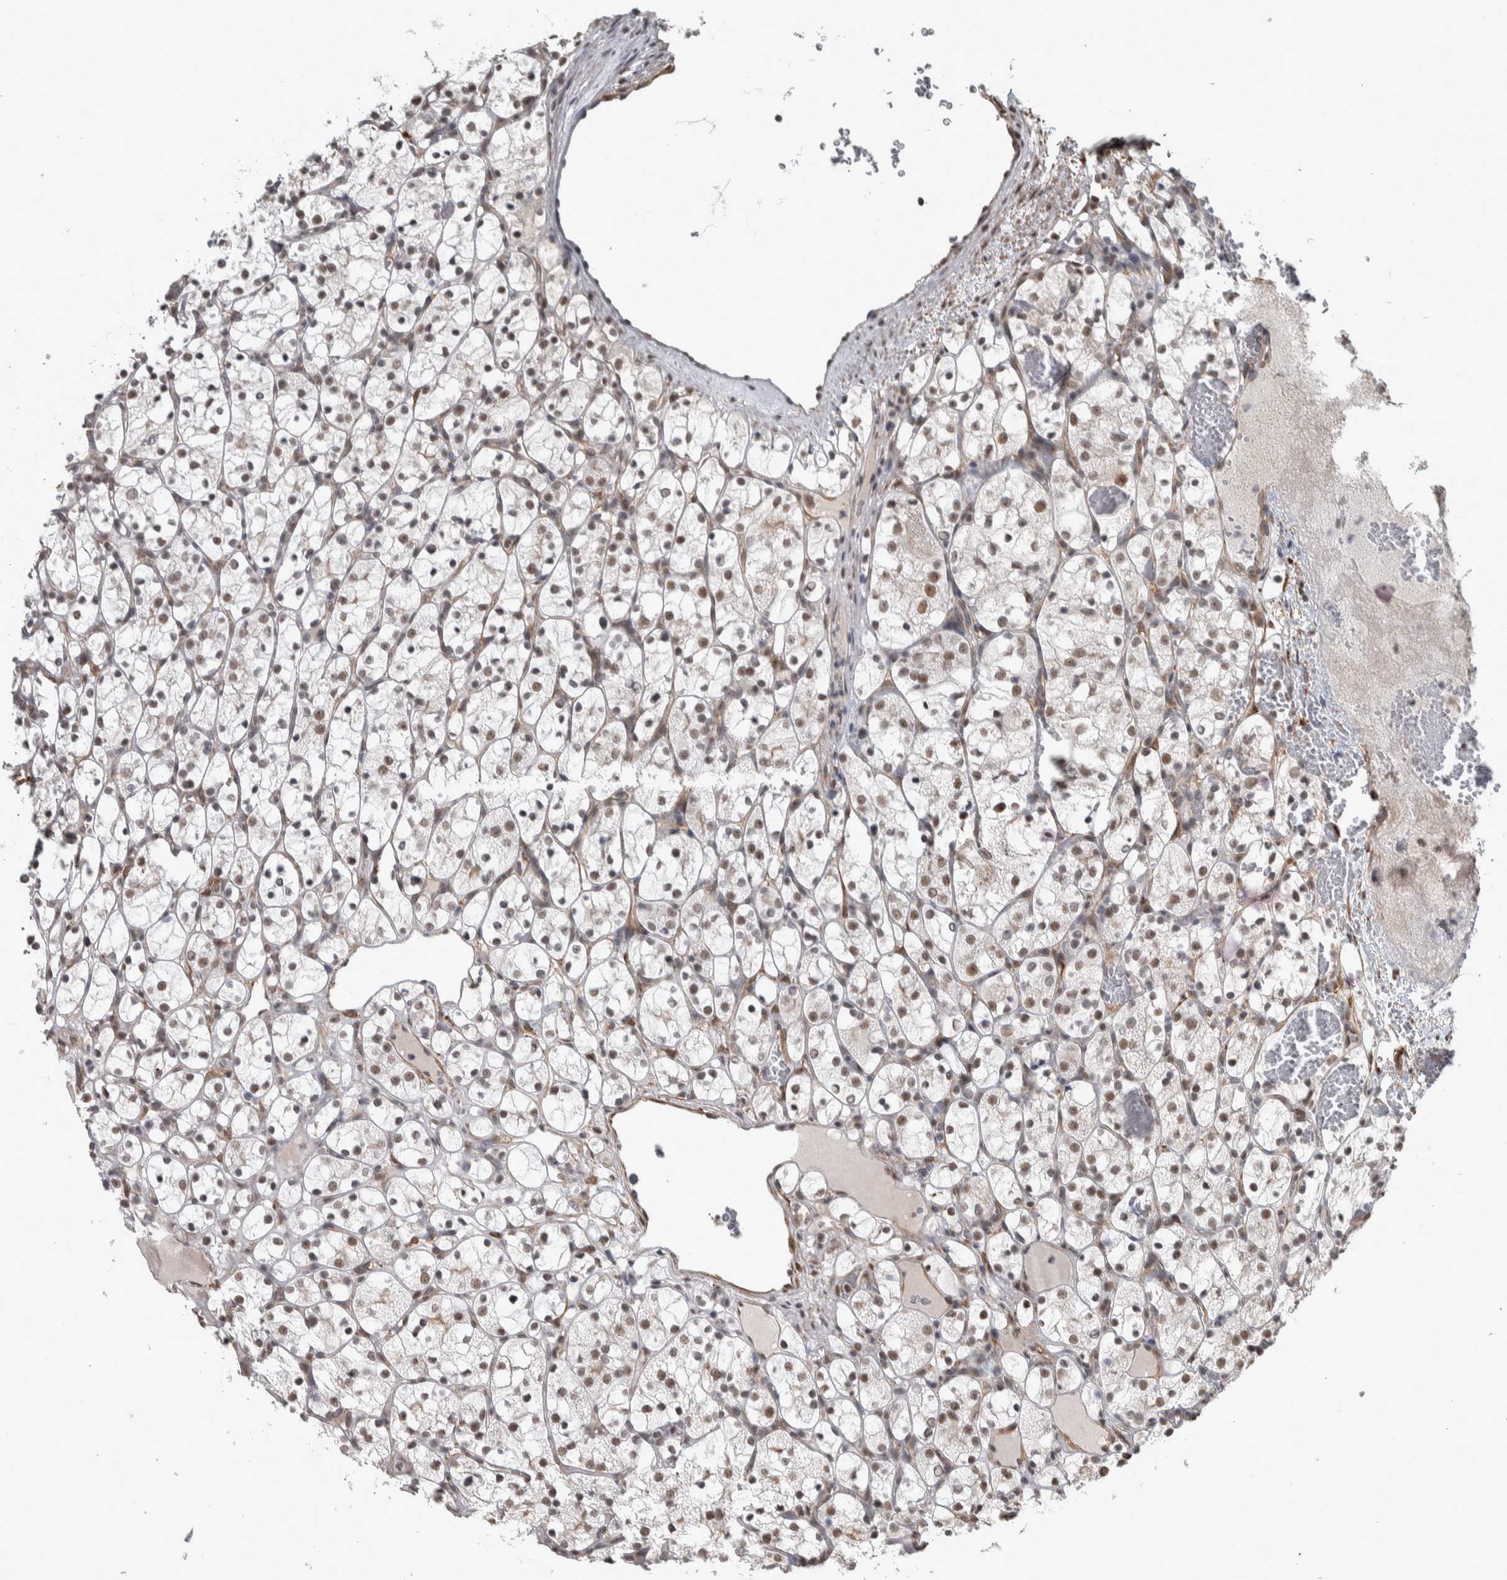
{"staining": {"intensity": "moderate", "quantity": "25%-75%", "location": "nuclear"}, "tissue": "renal cancer", "cell_type": "Tumor cells", "image_type": "cancer", "snomed": [{"axis": "morphology", "description": "Adenocarcinoma, NOS"}, {"axis": "topography", "description": "Kidney"}], "caption": "Protein staining exhibits moderate nuclear positivity in approximately 25%-75% of tumor cells in renal cancer.", "gene": "DDX42", "patient": {"sex": "female", "age": 69}}